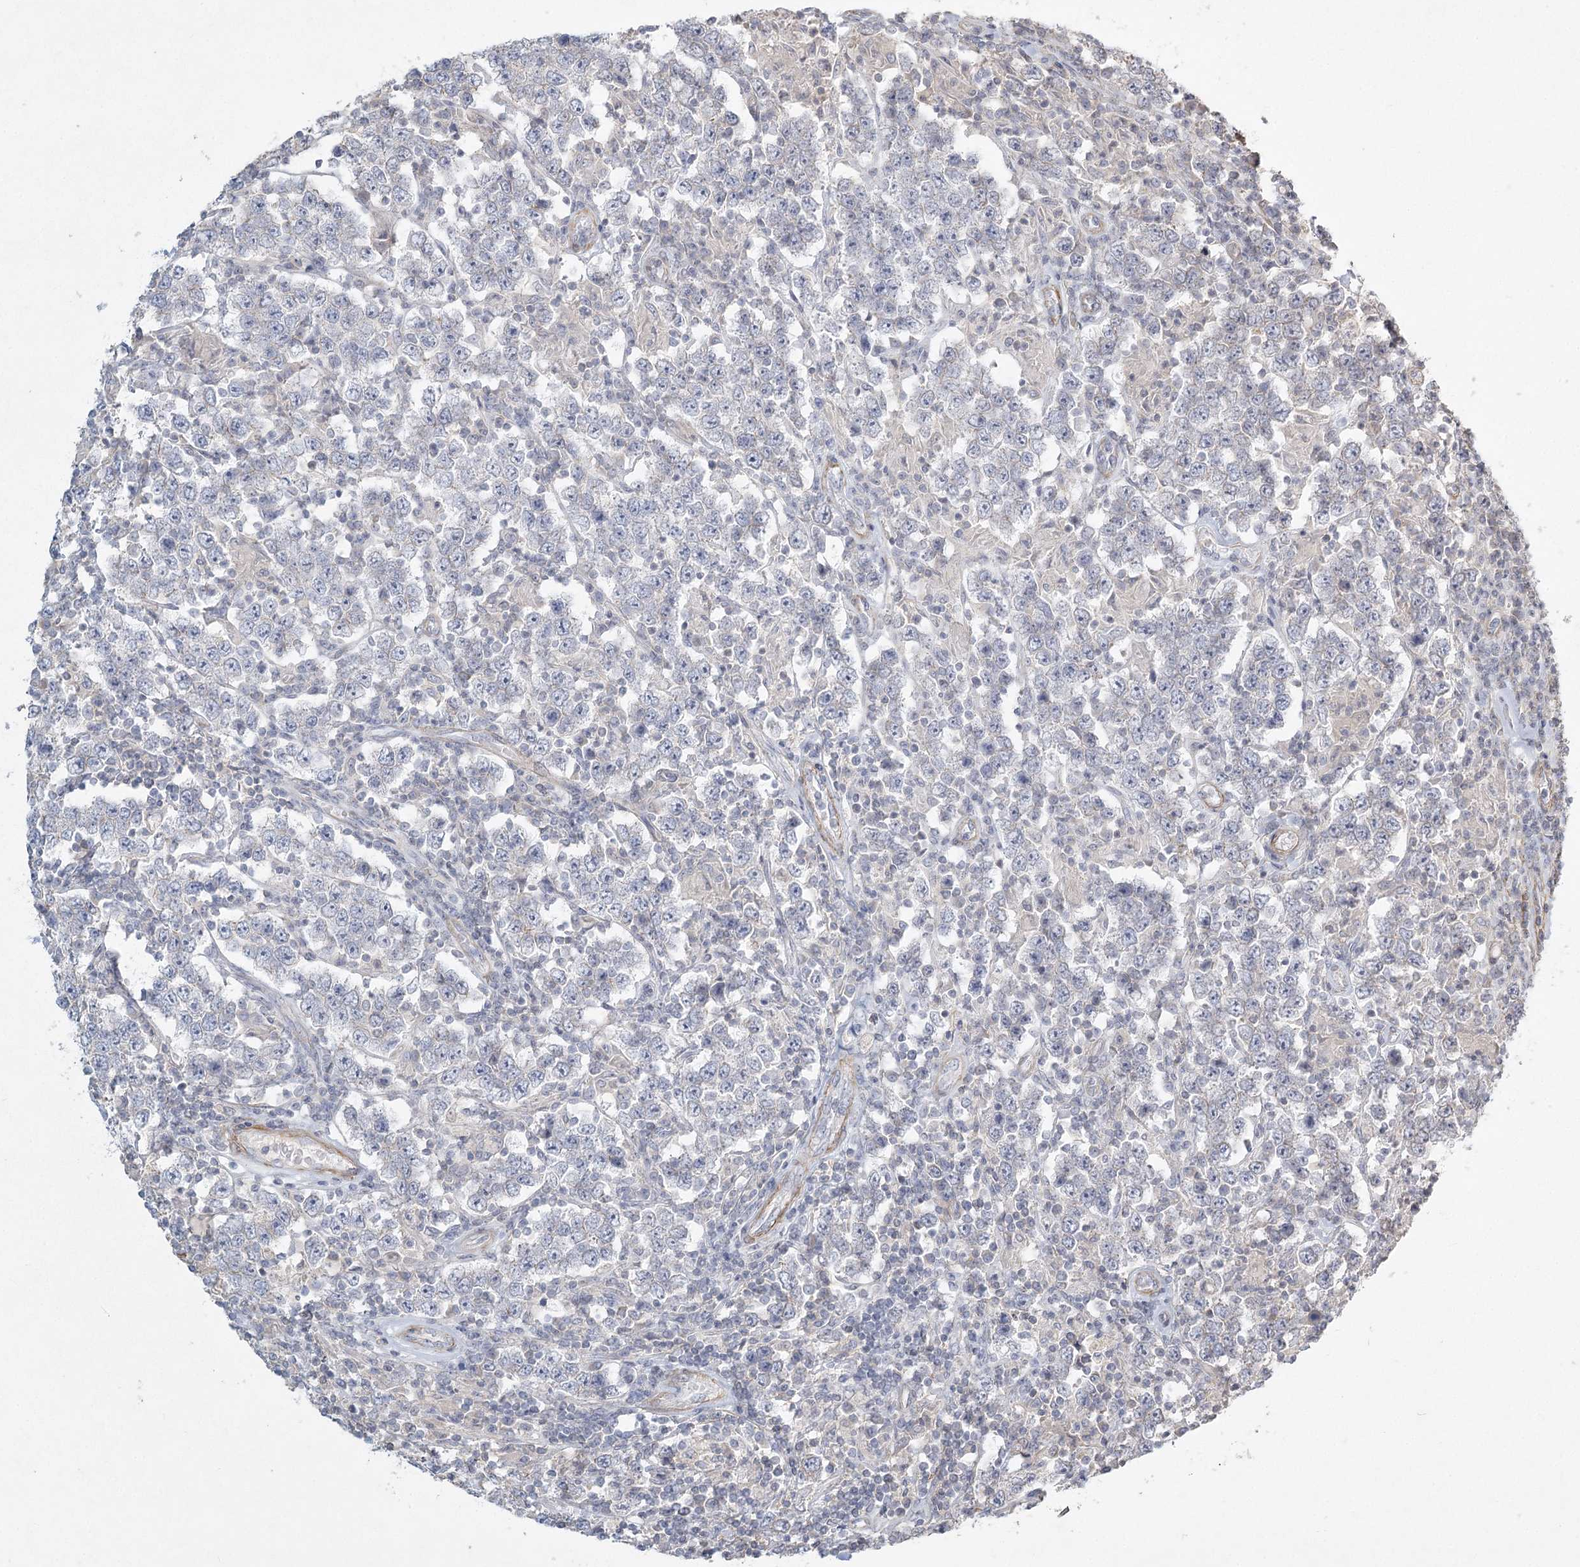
{"staining": {"intensity": "negative", "quantity": "none", "location": "none"}, "tissue": "testis cancer", "cell_type": "Tumor cells", "image_type": "cancer", "snomed": [{"axis": "morphology", "description": "Normal tissue, NOS"}, {"axis": "morphology", "description": "Urothelial carcinoma, High grade"}, {"axis": "morphology", "description": "Seminoma, NOS"}, {"axis": "morphology", "description": "Carcinoma, Embryonal, NOS"}, {"axis": "topography", "description": "Urinary bladder"}, {"axis": "topography", "description": "Testis"}], "caption": "A high-resolution photomicrograph shows IHC staining of high-grade urothelial carcinoma (testis), which displays no significant expression in tumor cells.", "gene": "INPP4B", "patient": {"sex": "male", "age": 41}}